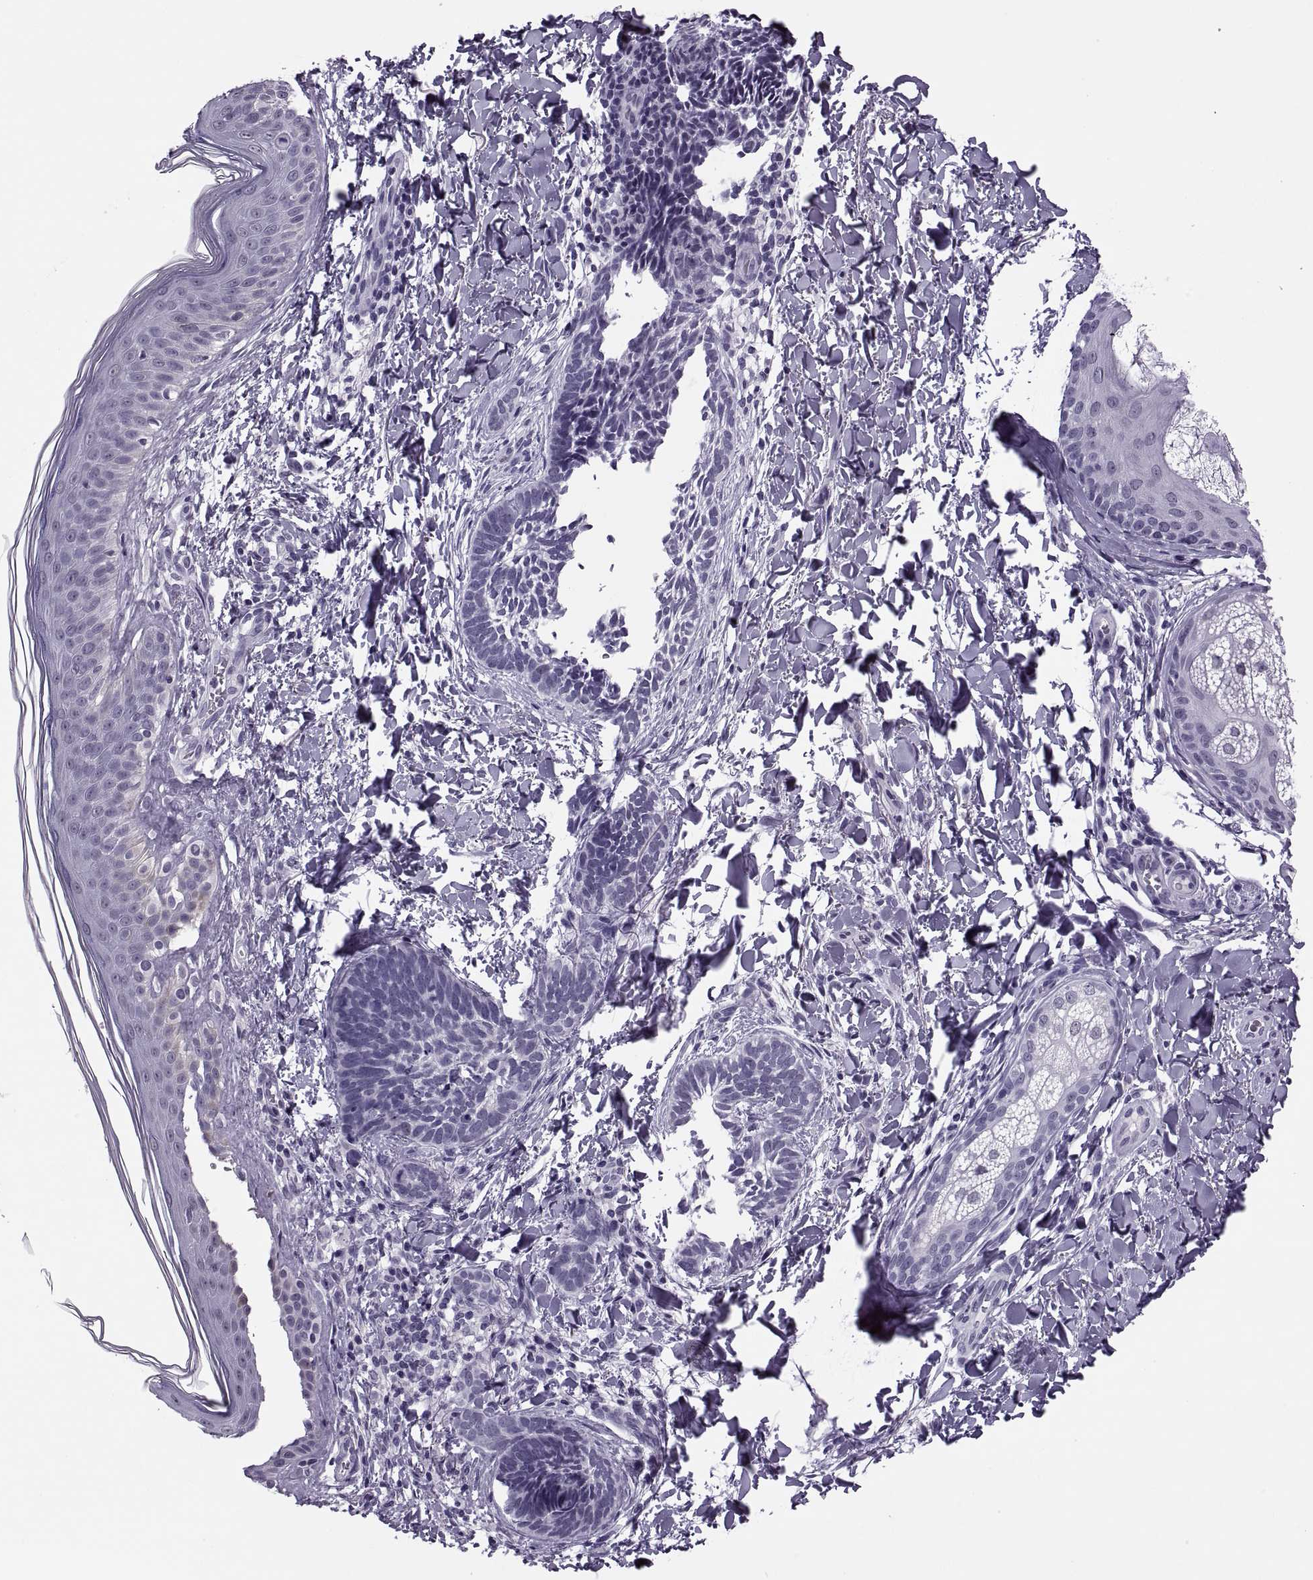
{"staining": {"intensity": "negative", "quantity": "none", "location": "none"}, "tissue": "skin cancer", "cell_type": "Tumor cells", "image_type": "cancer", "snomed": [{"axis": "morphology", "description": "Normal tissue, NOS"}, {"axis": "morphology", "description": "Basal cell carcinoma"}, {"axis": "topography", "description": "Skin"}], "caption": "This is an IHC micrograph of basal cell carcinoma (skin). There is no expression in tumor cells.", "gene": "SYNGR4", "patient": {"sex": "male", "age": 46}}